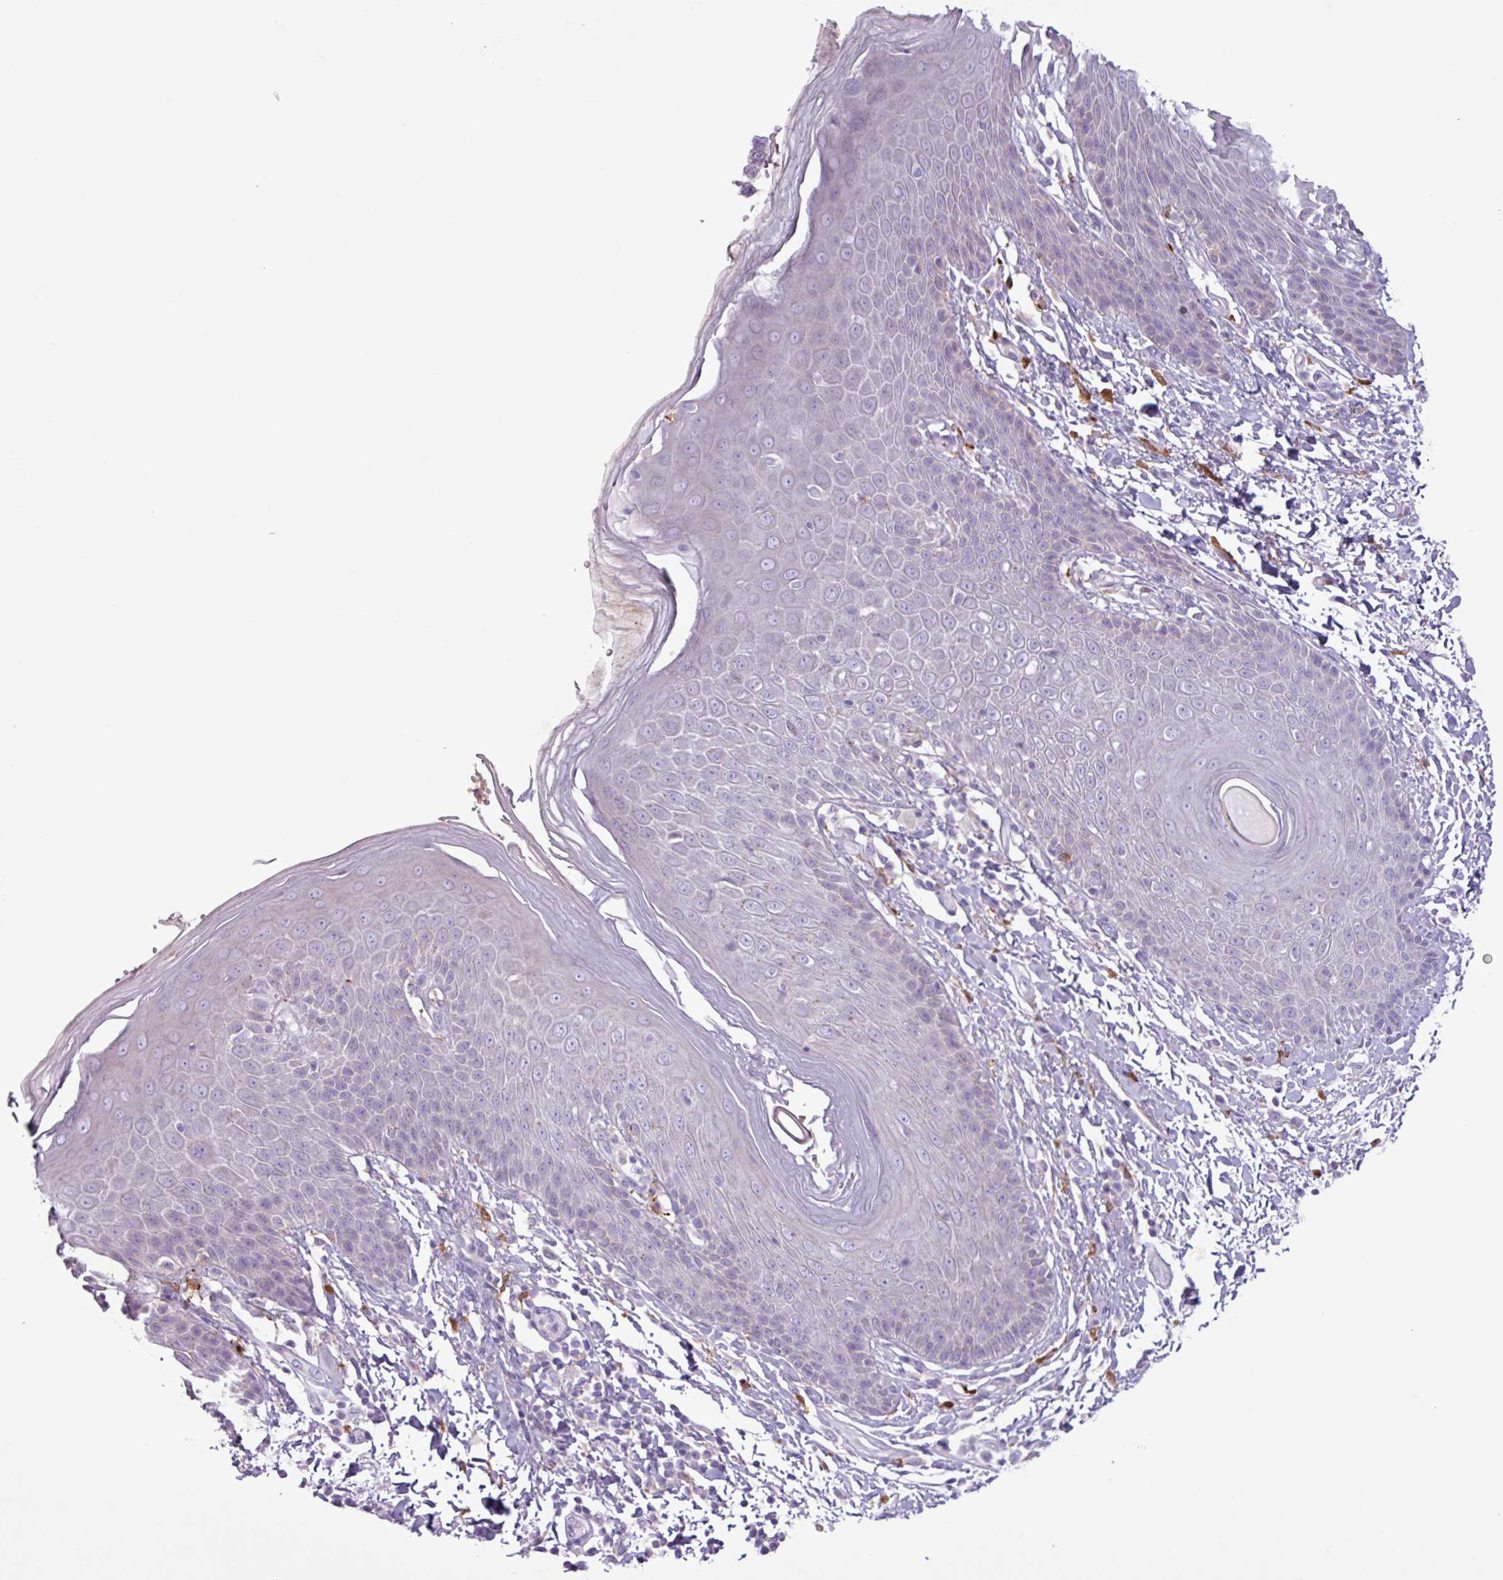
{"staining": {"intensity": "negative", "quantity": "none", "location": "none"}, "tissue": "skin", "cell_type": "Epidermal cells", "image_type": "normal", "snomed": [{"axis": "morphology", "description": "Normal tissue, NOS"}, {"axis": "topography", "description": "Peripheral nerve tissue"}], "caption": "Immunohistochemistry of unremarkable skin reveals no positivity in epidermal cells.", "gene": "C4A", "patient": {"sex": "male", "age": 51}}